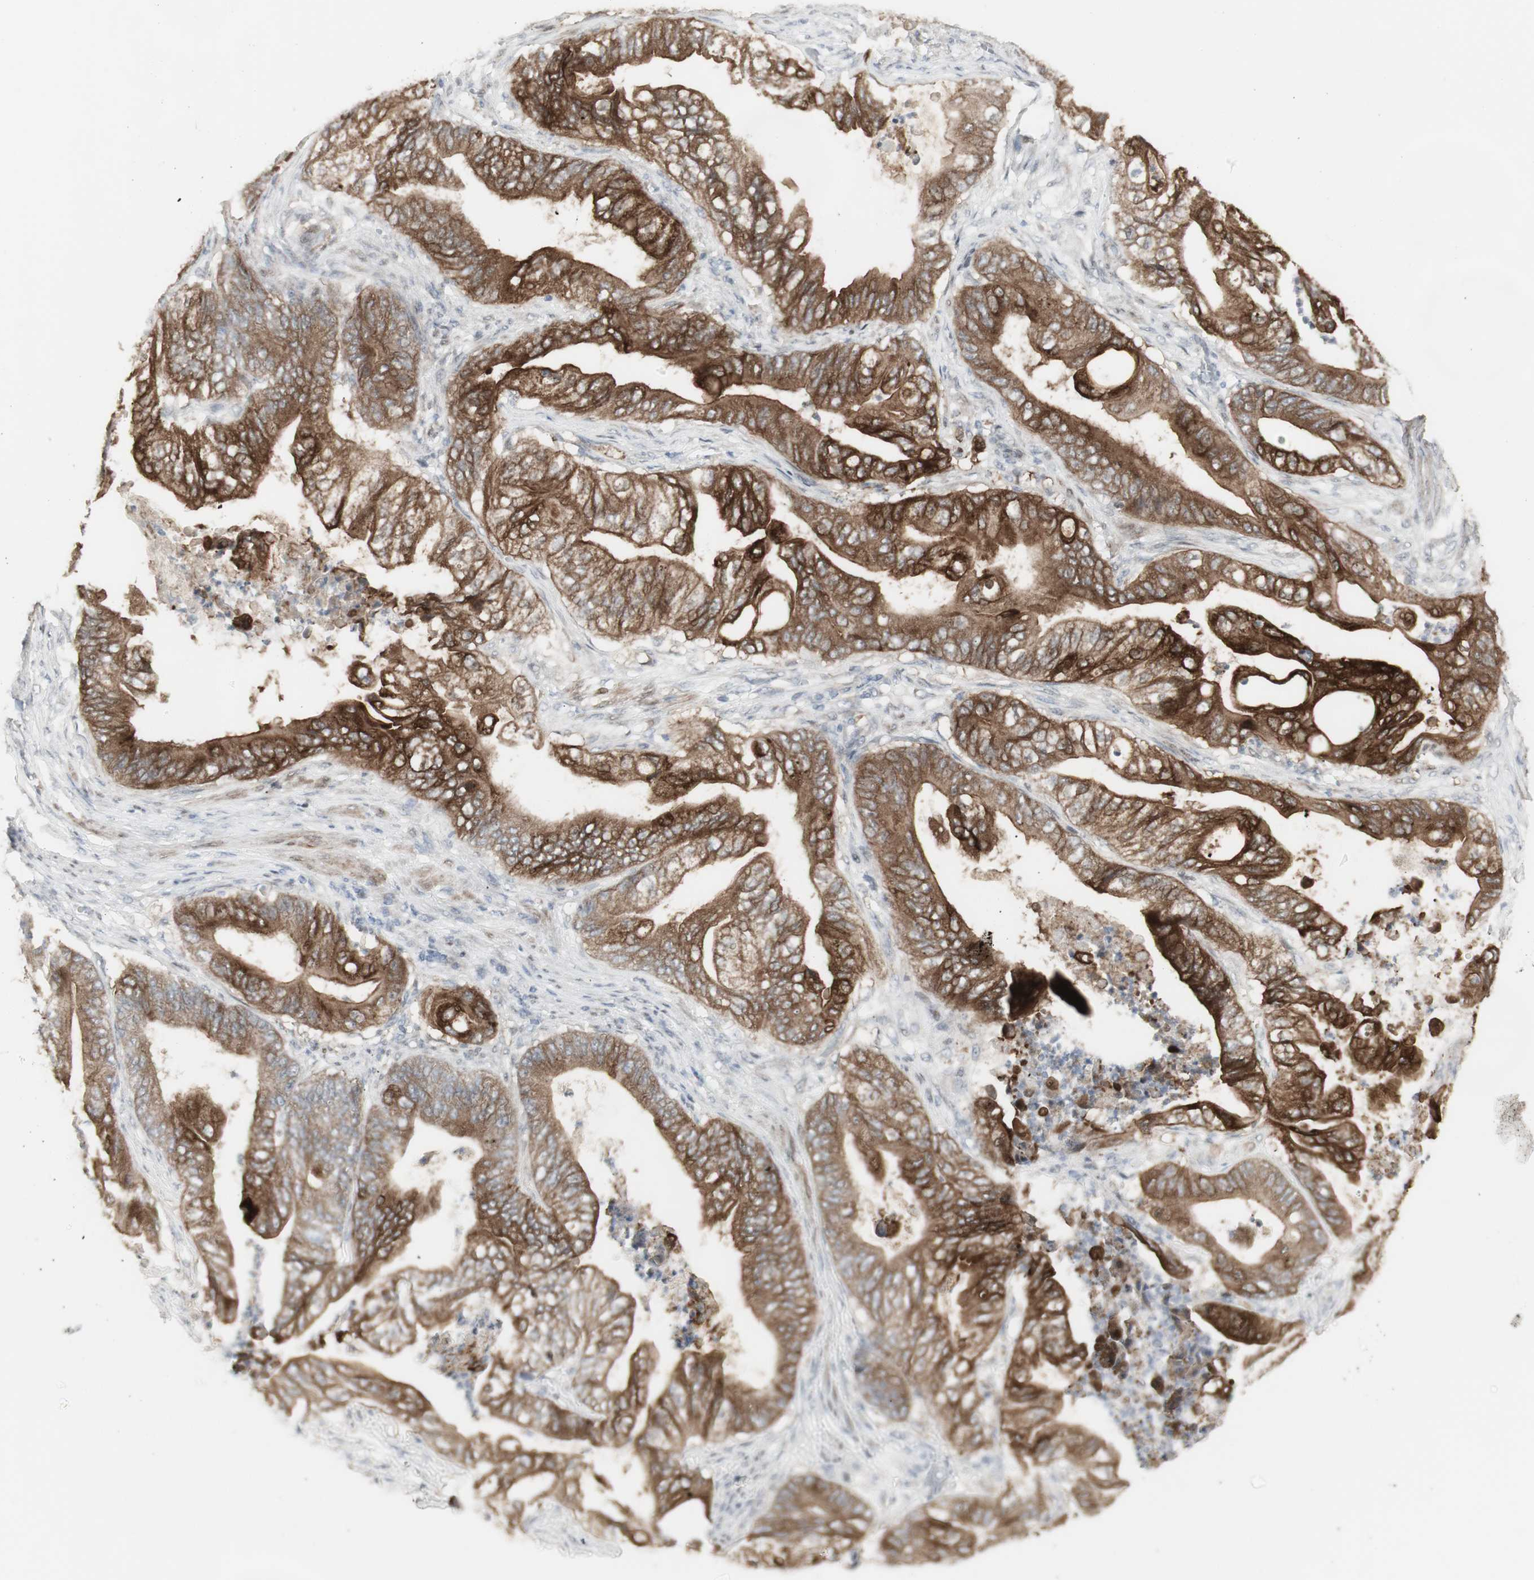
{"staining": {"intensity": "strong", "quantity": ">75%", "location": "cytoplasmic/membranous"}, "tissue": "stomach cancer", "cell_type": "Tumor cells", "image_type": "cancer", "snomed": [{"axis": "morphology", "description": "Adenocarcinoma, NOS"}, {"axis": "topography", "description": "Stomach"}], "caption": "DAB (3,3'-diaminobenzidine) immunohistochemical staining of human adenocarcinoma (stomach) displays strong cytoplasmic/membranous protein positivity in about >75% of tumor cells.", "gene": "C1orf116", "patient": {"sex": "female", "age": 73}}